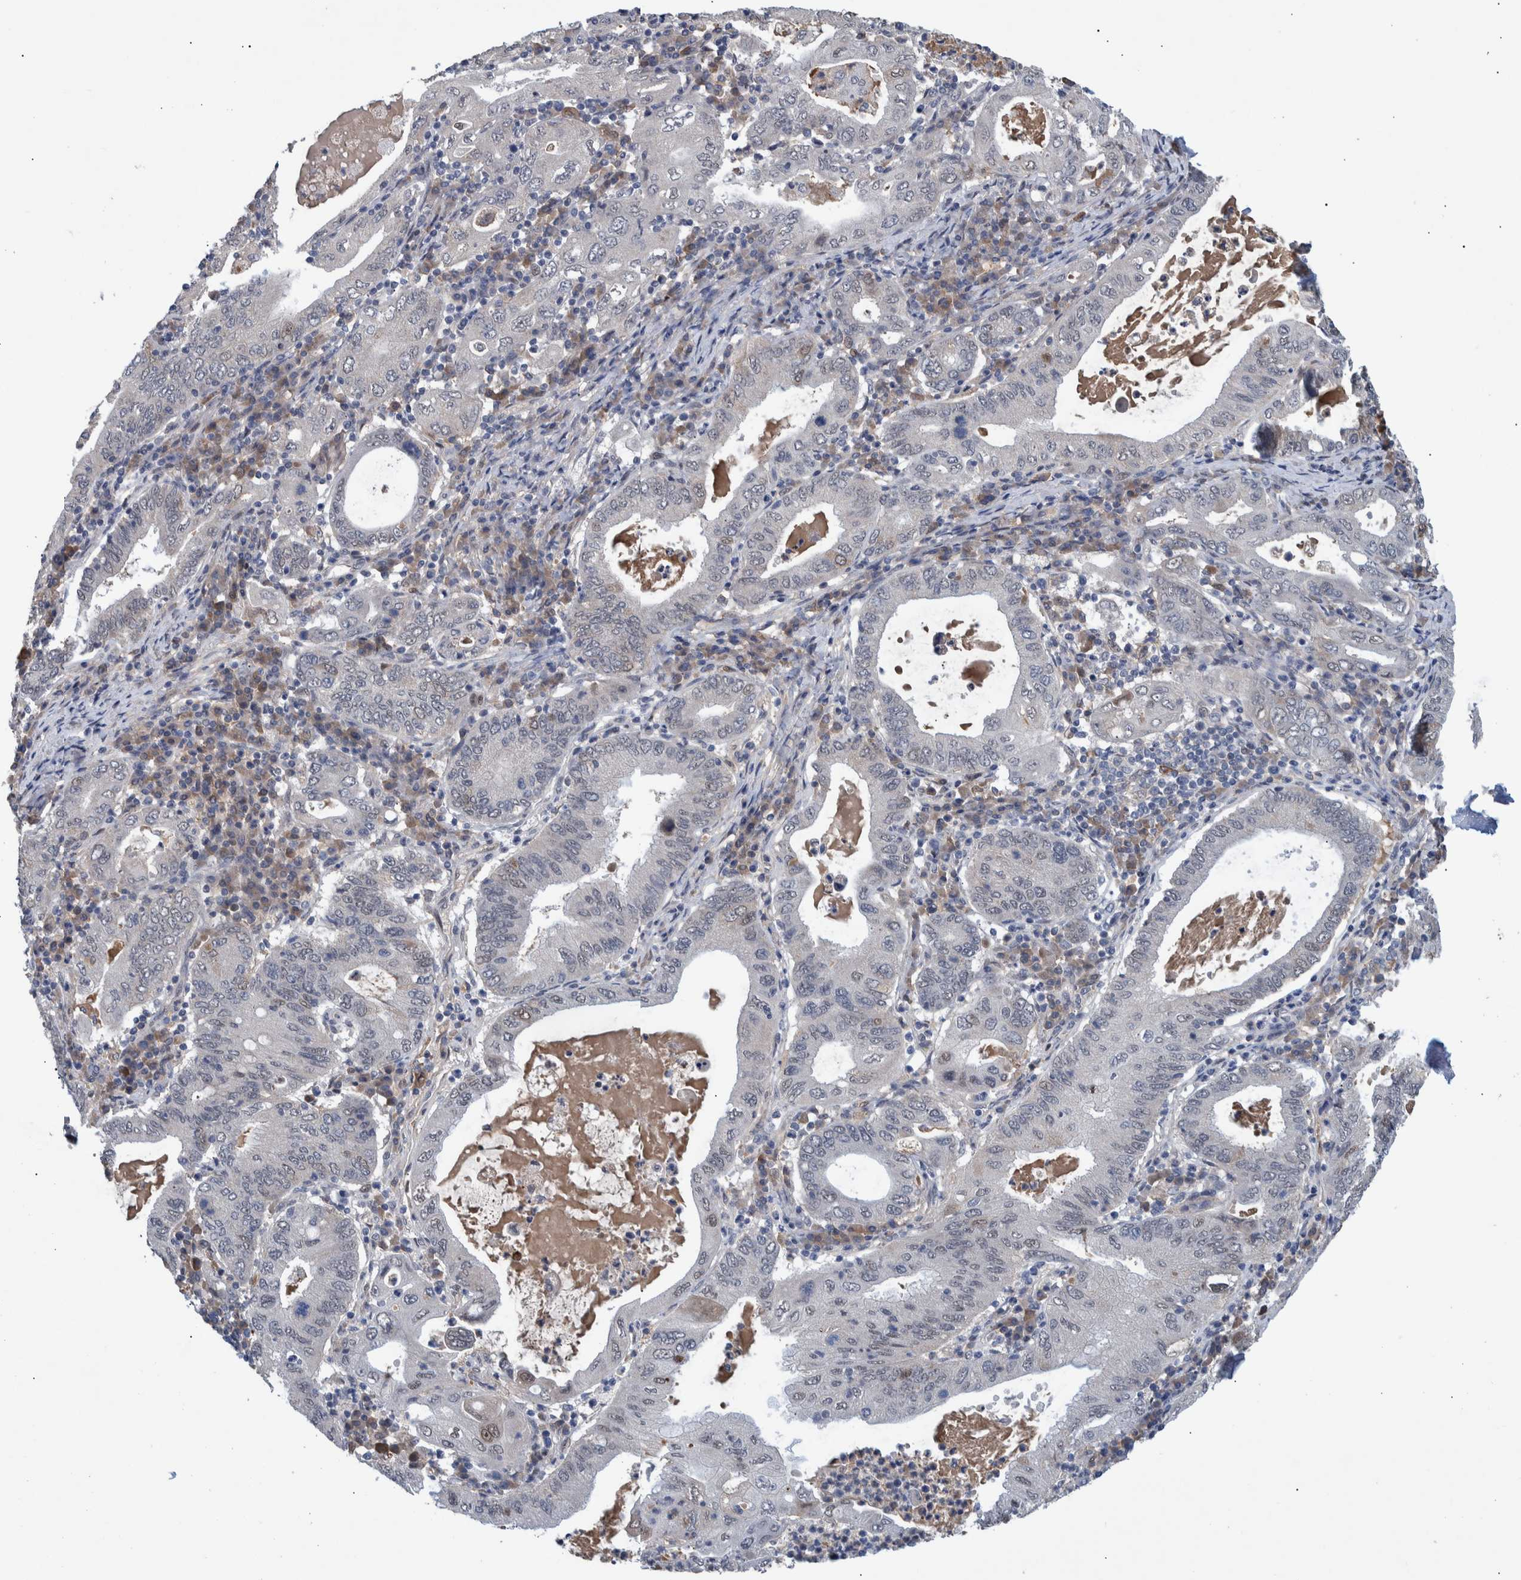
{"staining": {"intensity": "negative", "quantity": "none", "location": "none"}, "tissue": "stomach cancer", "cell_type": "Tumor cells", "image_type": "cancer", "snomed": [{"axis": "morphology", "description": "Normal tissue, NOS"}, {"axis": "morphology", "description": "Adenocarcinoma, NOS"}, {"axis": "topography", "description": "Esophagus"}, {"axis": "topography", "description": "Stomach, upper"}, {"axis": "topography", "description": "Peripheral nerve tissue"}], "caption": "An immunohistochemistry (IHC) photomicrograph of stomach cancer (adenocarcinoma) is shown. There is no staining in tumor cells of stomach cancer (adenocarcinoma).", "gene": "ESRP1", "patient": {"sex": "male", "age": 62}}